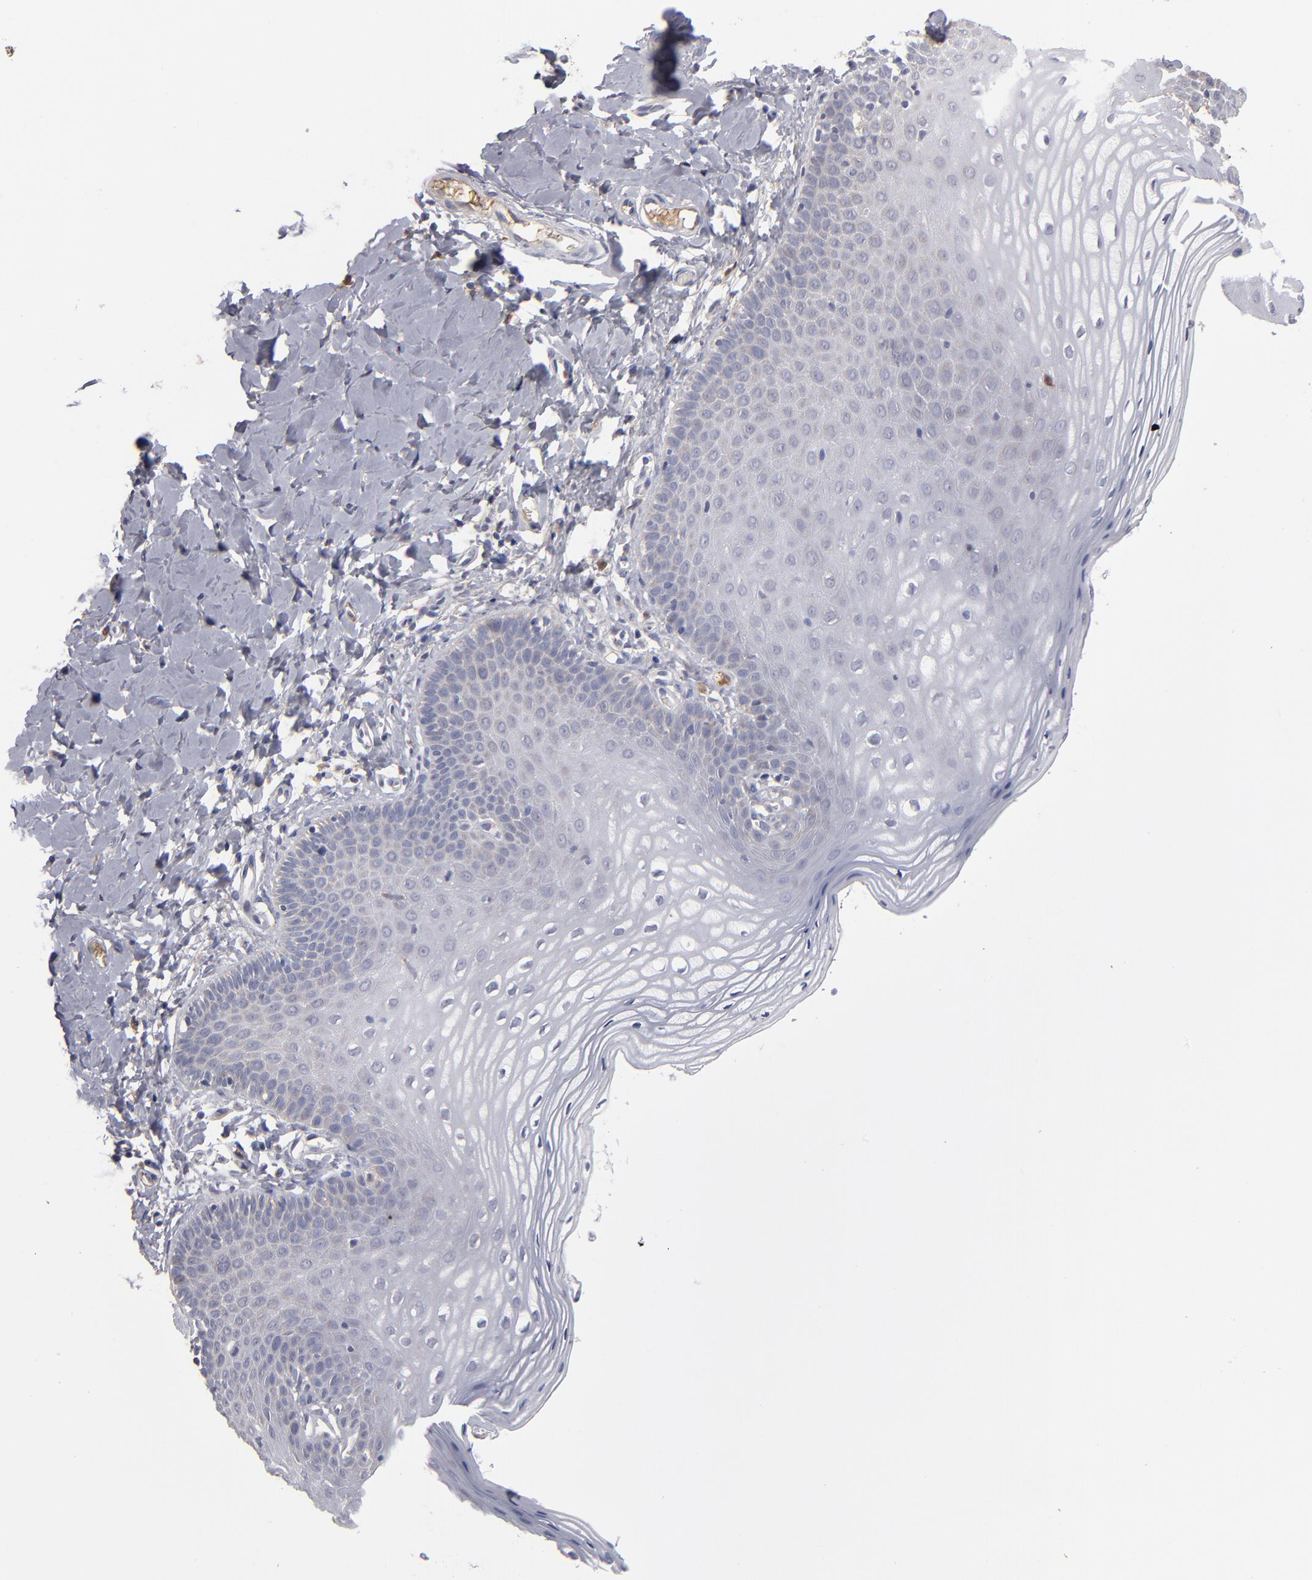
{"staining": {"intensity": "moderate", "quantity": "25%-75%", "location": "cytoplasmic/membranous"}, "tissue": "vagina", "cell_type": "Squamous epithelial cells", "image_type": "normal", "snomed": [{"axis": "morphology", "description": "Normal tissue, NOS"}, {"axis": "topography", "description": "Vagina"}], "caption": "Squamous epithelial cells demonstrate medium levels of moderate cytoplasmic/membranous expression in approximately 25%-75% of cells in benign vagina.", "gene": "EXD2", "patient": {"sex": "female", "age": 55}}